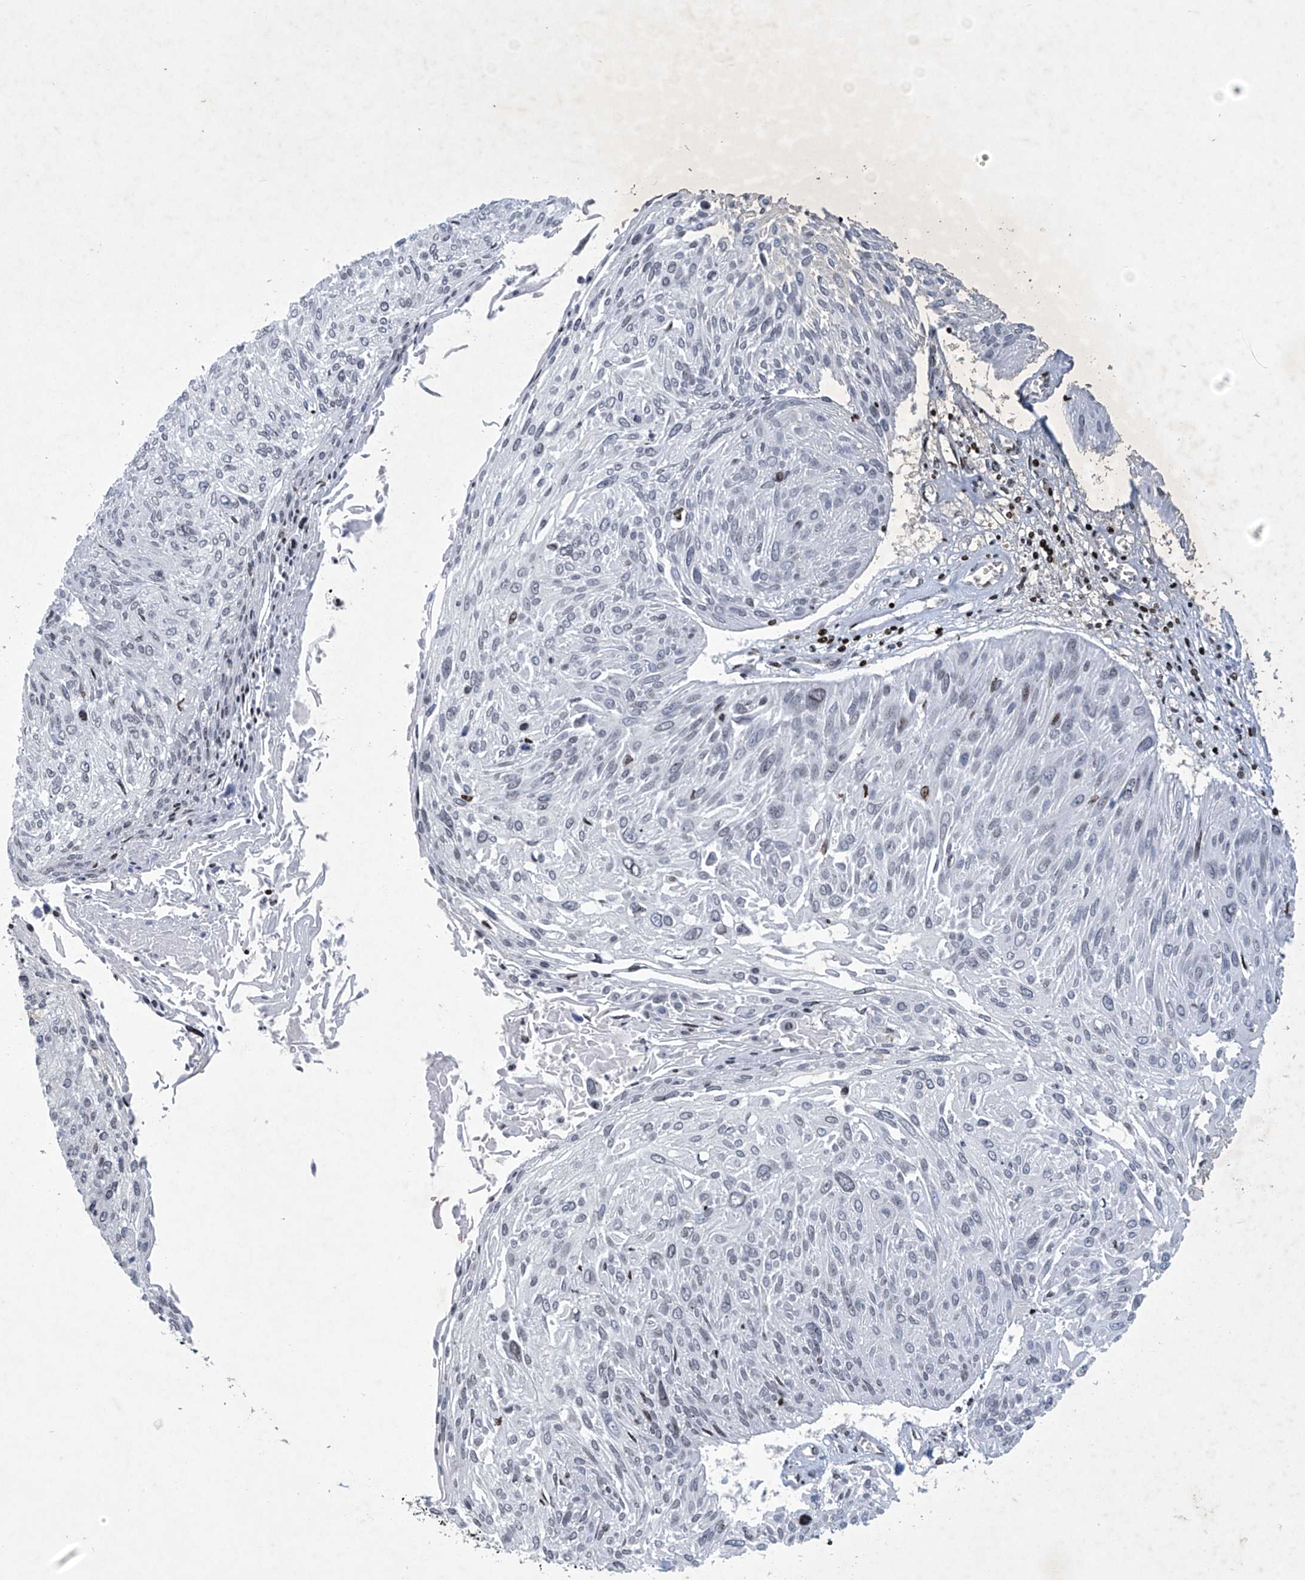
{"staining": {"intensity": "negative", "quantity": "none", "location": "none"}, "tissue": "cervical cancer", "cell_type": "Tumor cells", "image_type": "cancer", "snomed": [{"axis": "morphology", "description": "Squamous cell carcinoma, NOS"}, {"axis": "topography", "description": "Cervix"}], "caption": "Tumor cells show no significant protein staining in cervical cancer. Brightfield microscopy of IHC stained with DAB (3,3'-diaminobenzidine) (brown) and hematoxylin (blue), captured at high magnification.", "gene": "RFX7", "patient": {"sex": "female", "age": 51}}